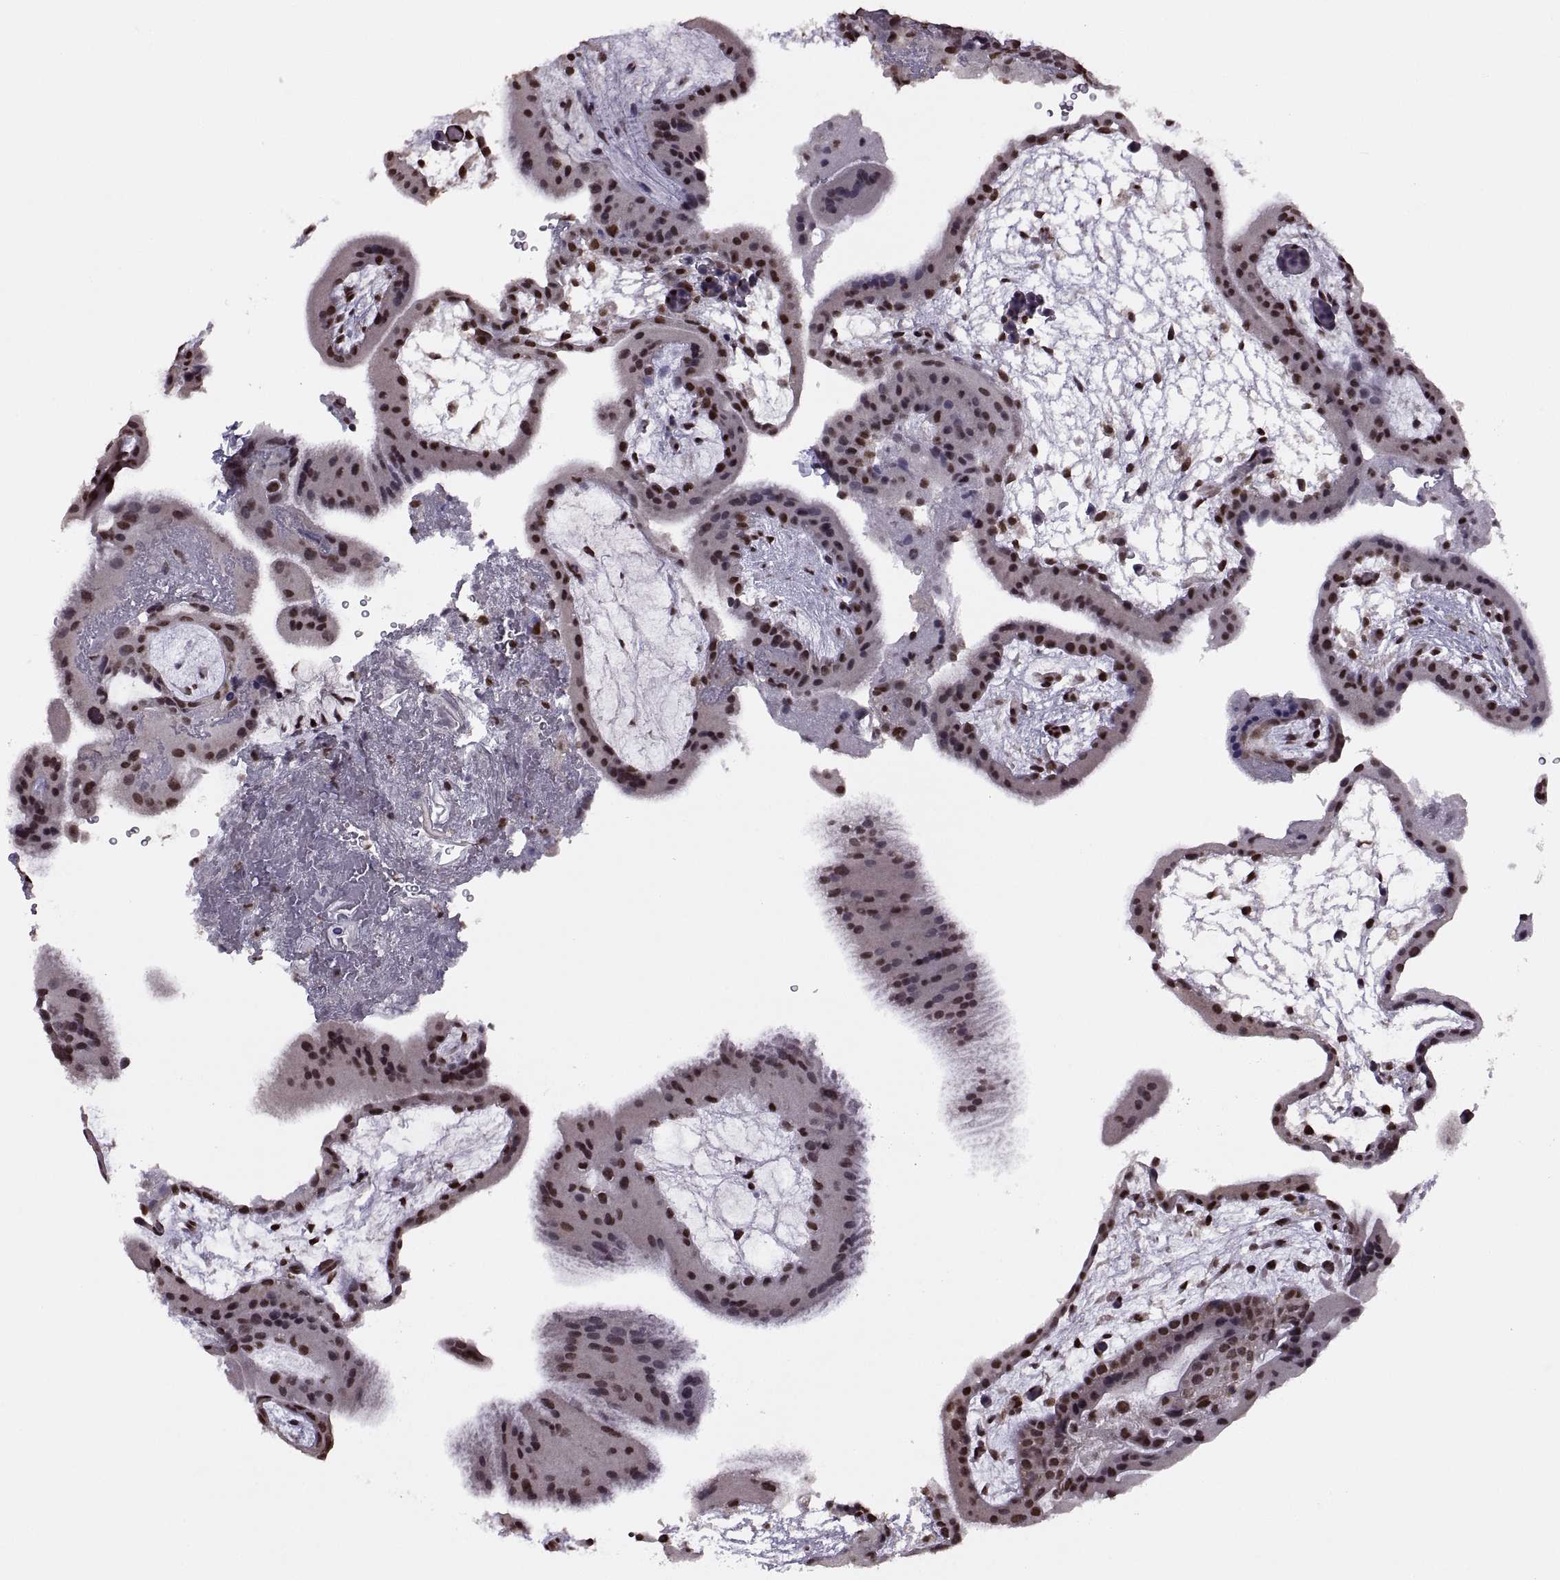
{"staining": {"intensity": "strong", "quantity": ">75%", "location": "nuclear"}, "tissue": "placenta", "cell_type": "Decidual cells", "image_type": "normal", "snomed": [{"axis": "morphology", "description": "Normal tissue, NOS"}, {"axis": "topography", "description": "Placenta"}], "caption": "Placenta stained with DAB IHC displays high levels of strong nuclear positivity in approximately >75% of decidual cells.", "gene": "INTS3", "patient": {"sex": "female", "age": 19}}